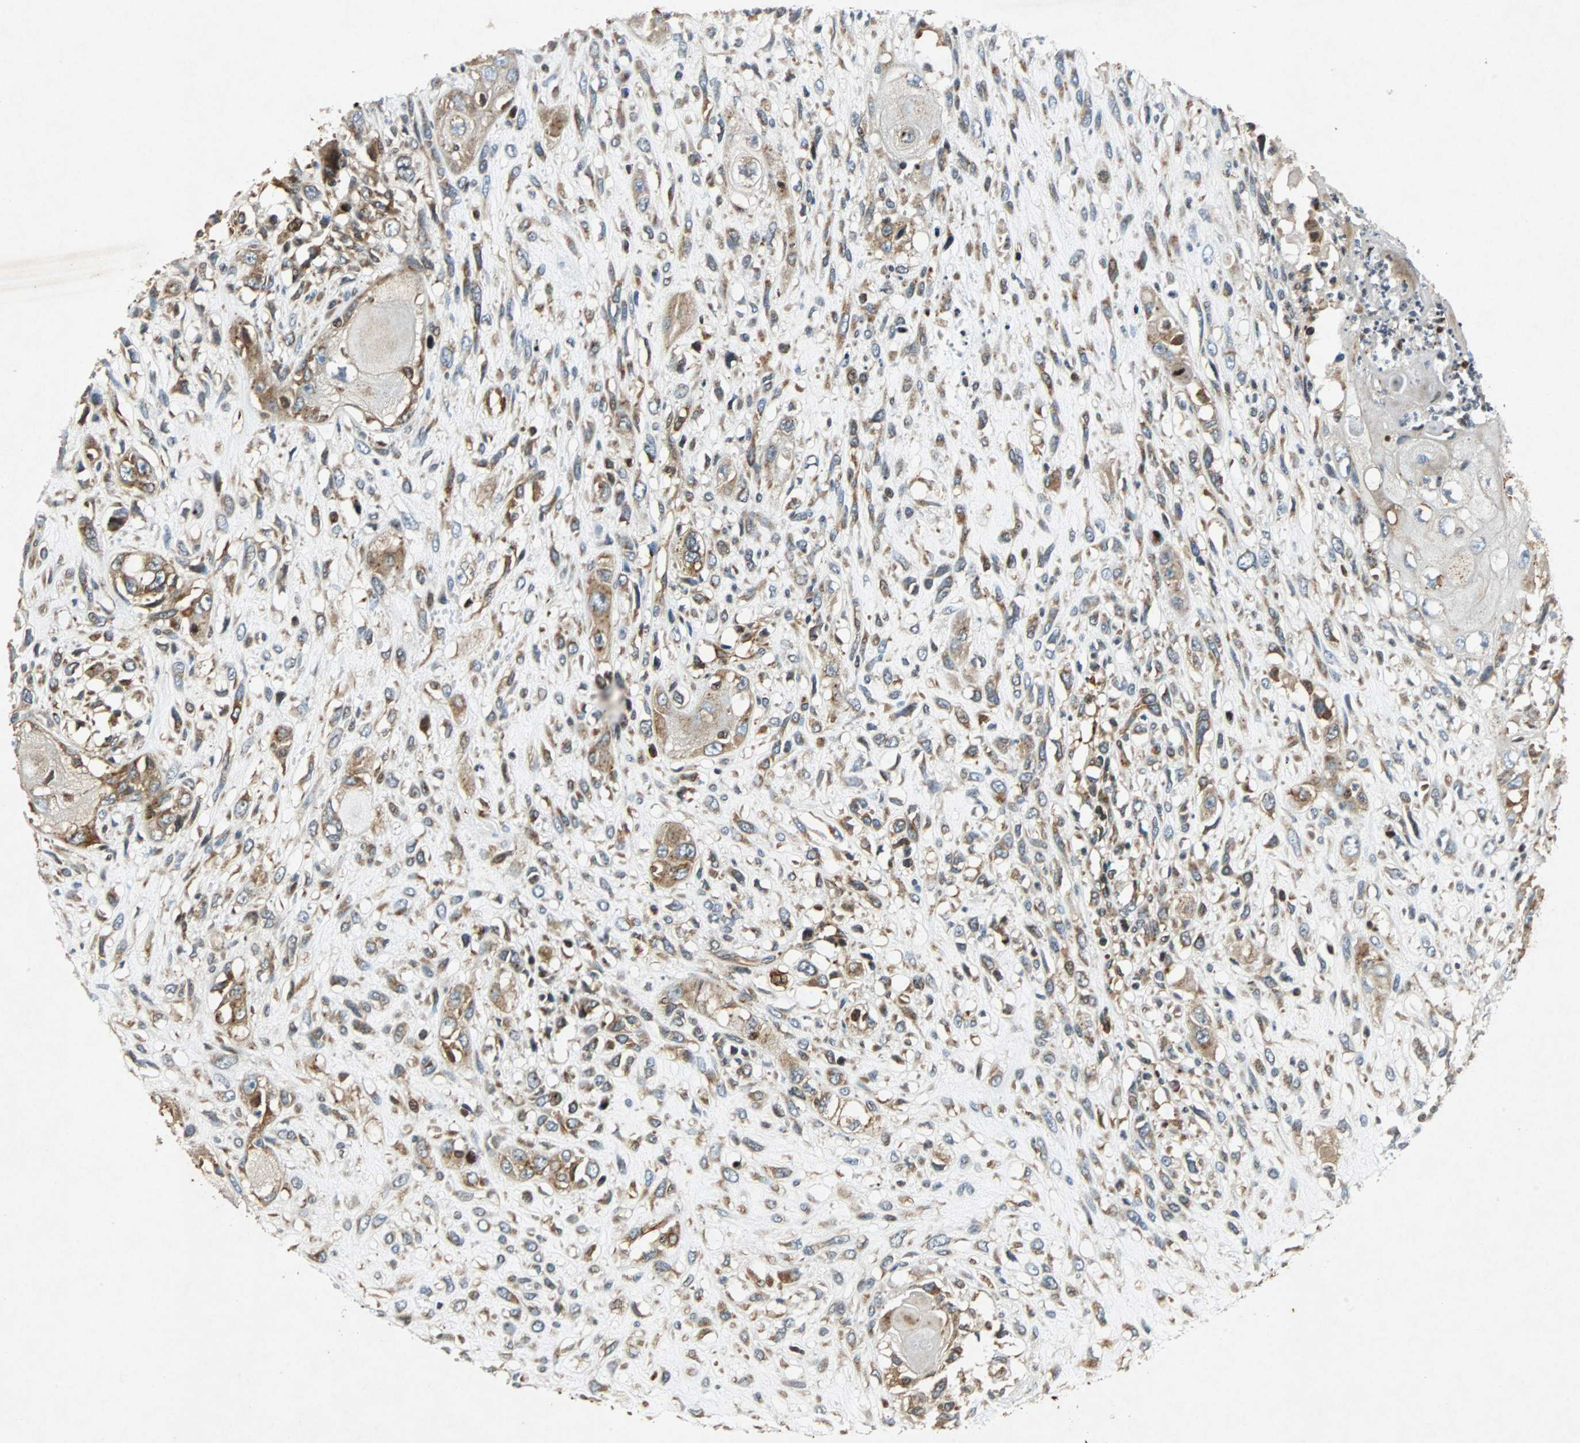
{"staining": {"intensity": "moderate", "quantity": "25%-75%", "location": "cytoplasmic/membranous"}, "tissue": "head and neck cancer", "cell_type": "Tumor cells", "image_type": "cancer", "snomed": [{"axis": "morphology", "description": "Necrosis, NOS"}, {"axis": "morphology", "description": "Neoplasm, malignant, NOS"}, {"axis": "topography", "description": "Salivary gland"}, {"axis": "topography", "description": "Head-Neck"}], "caption": "Protein analysis of head and neck cancer (neoplasm (malignant)) tissue displays moderate cytoplasmic/membranous staining in about 25%-75% of tumor cells.", "gene": "TUBA4A", "patient": {"sex": "male", "age": 43}}